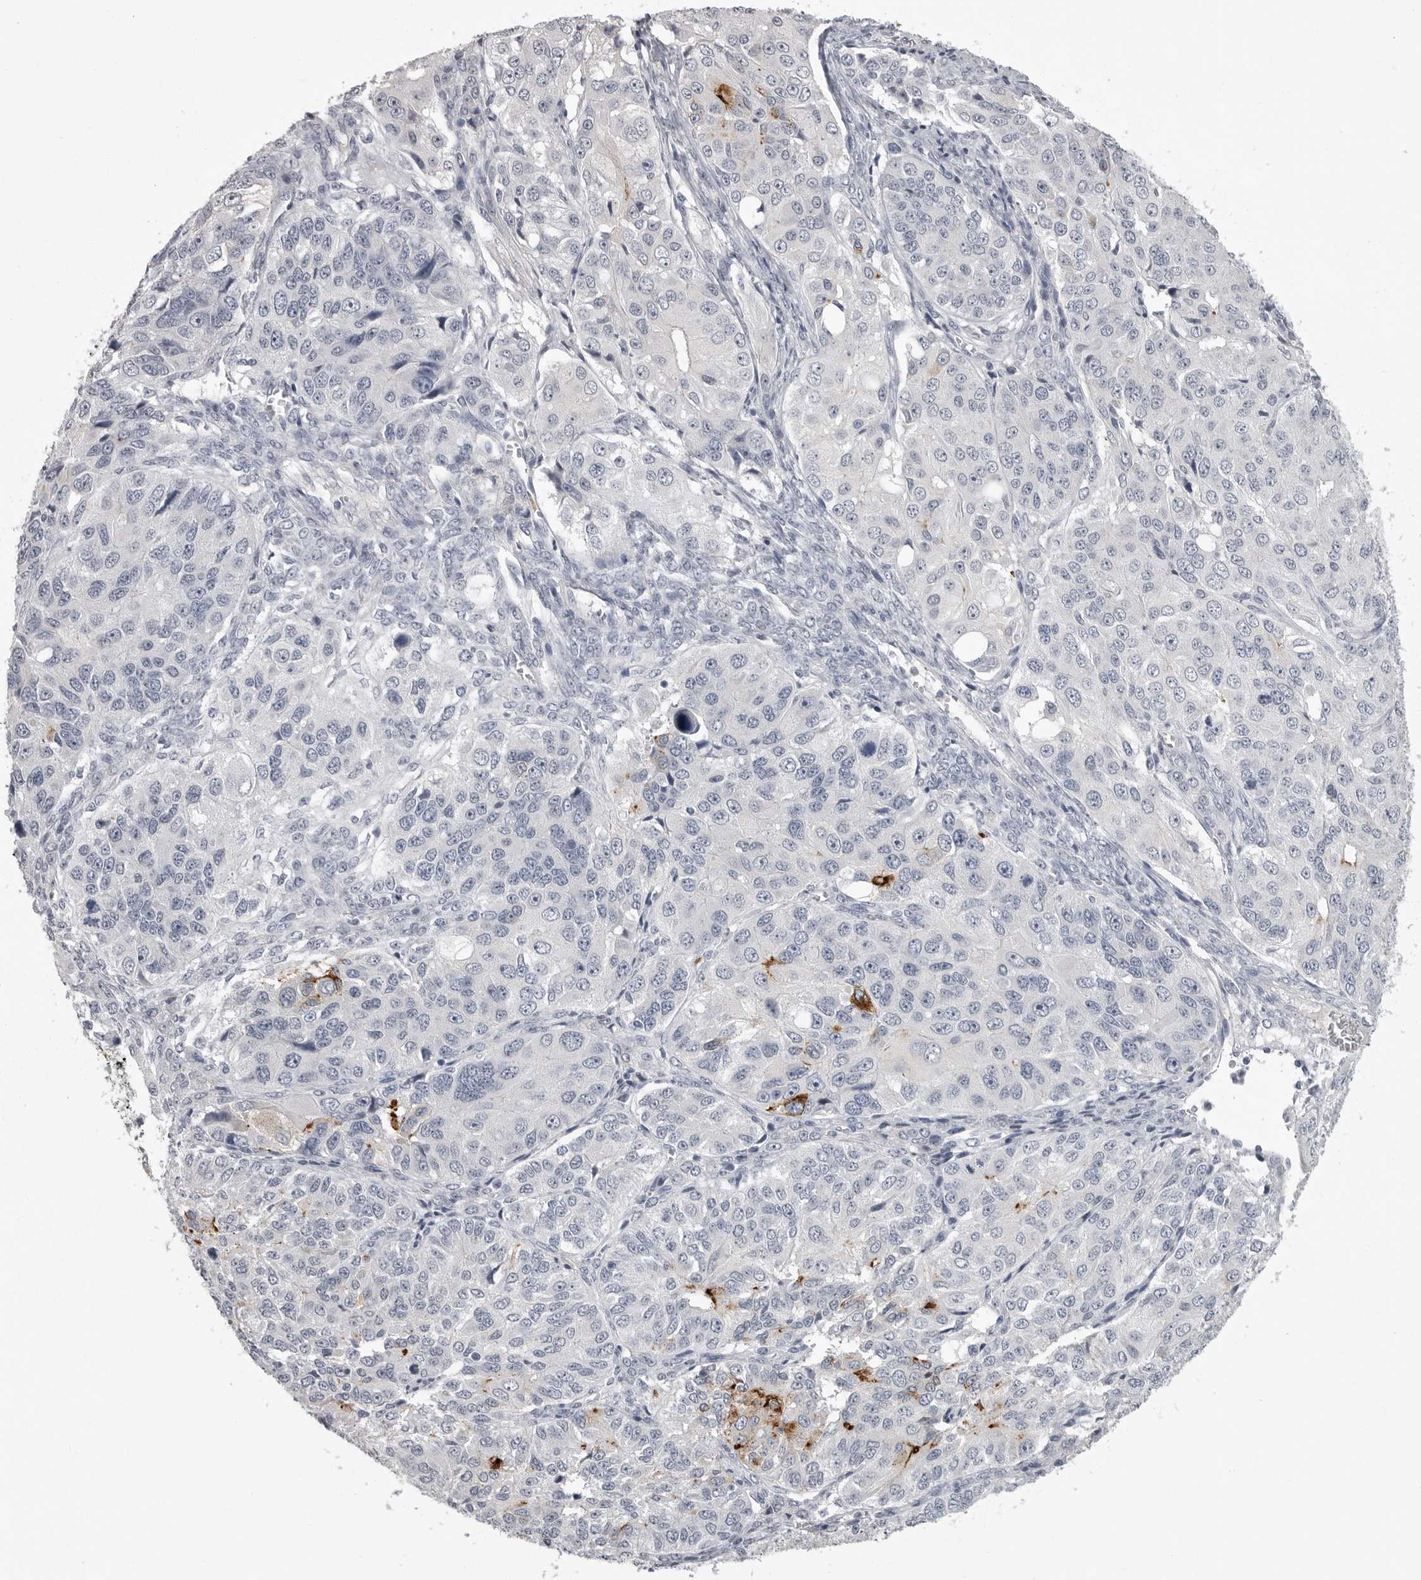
{"staining": {"intensity": "moderate", "quantity": "<25%", "location": "cytoplasmic/membranous"}, "tissue": "ovarian cancer", "cell_type": "Tumor cells", "image_type": "cancer", "snomed": [{"axis": "morphology", "description": "Carcinoma, endometroid"}, {"axis": "topography", "description": "Ovary"}], "caption": "An image of ovarian endometroid carcinoma stained for a protein demonstrates moderate cytoplasmic/membranous brown staining in tumor cells.", "gene": "SERPING1", "patient": {"sex": "female", "age": 51}}